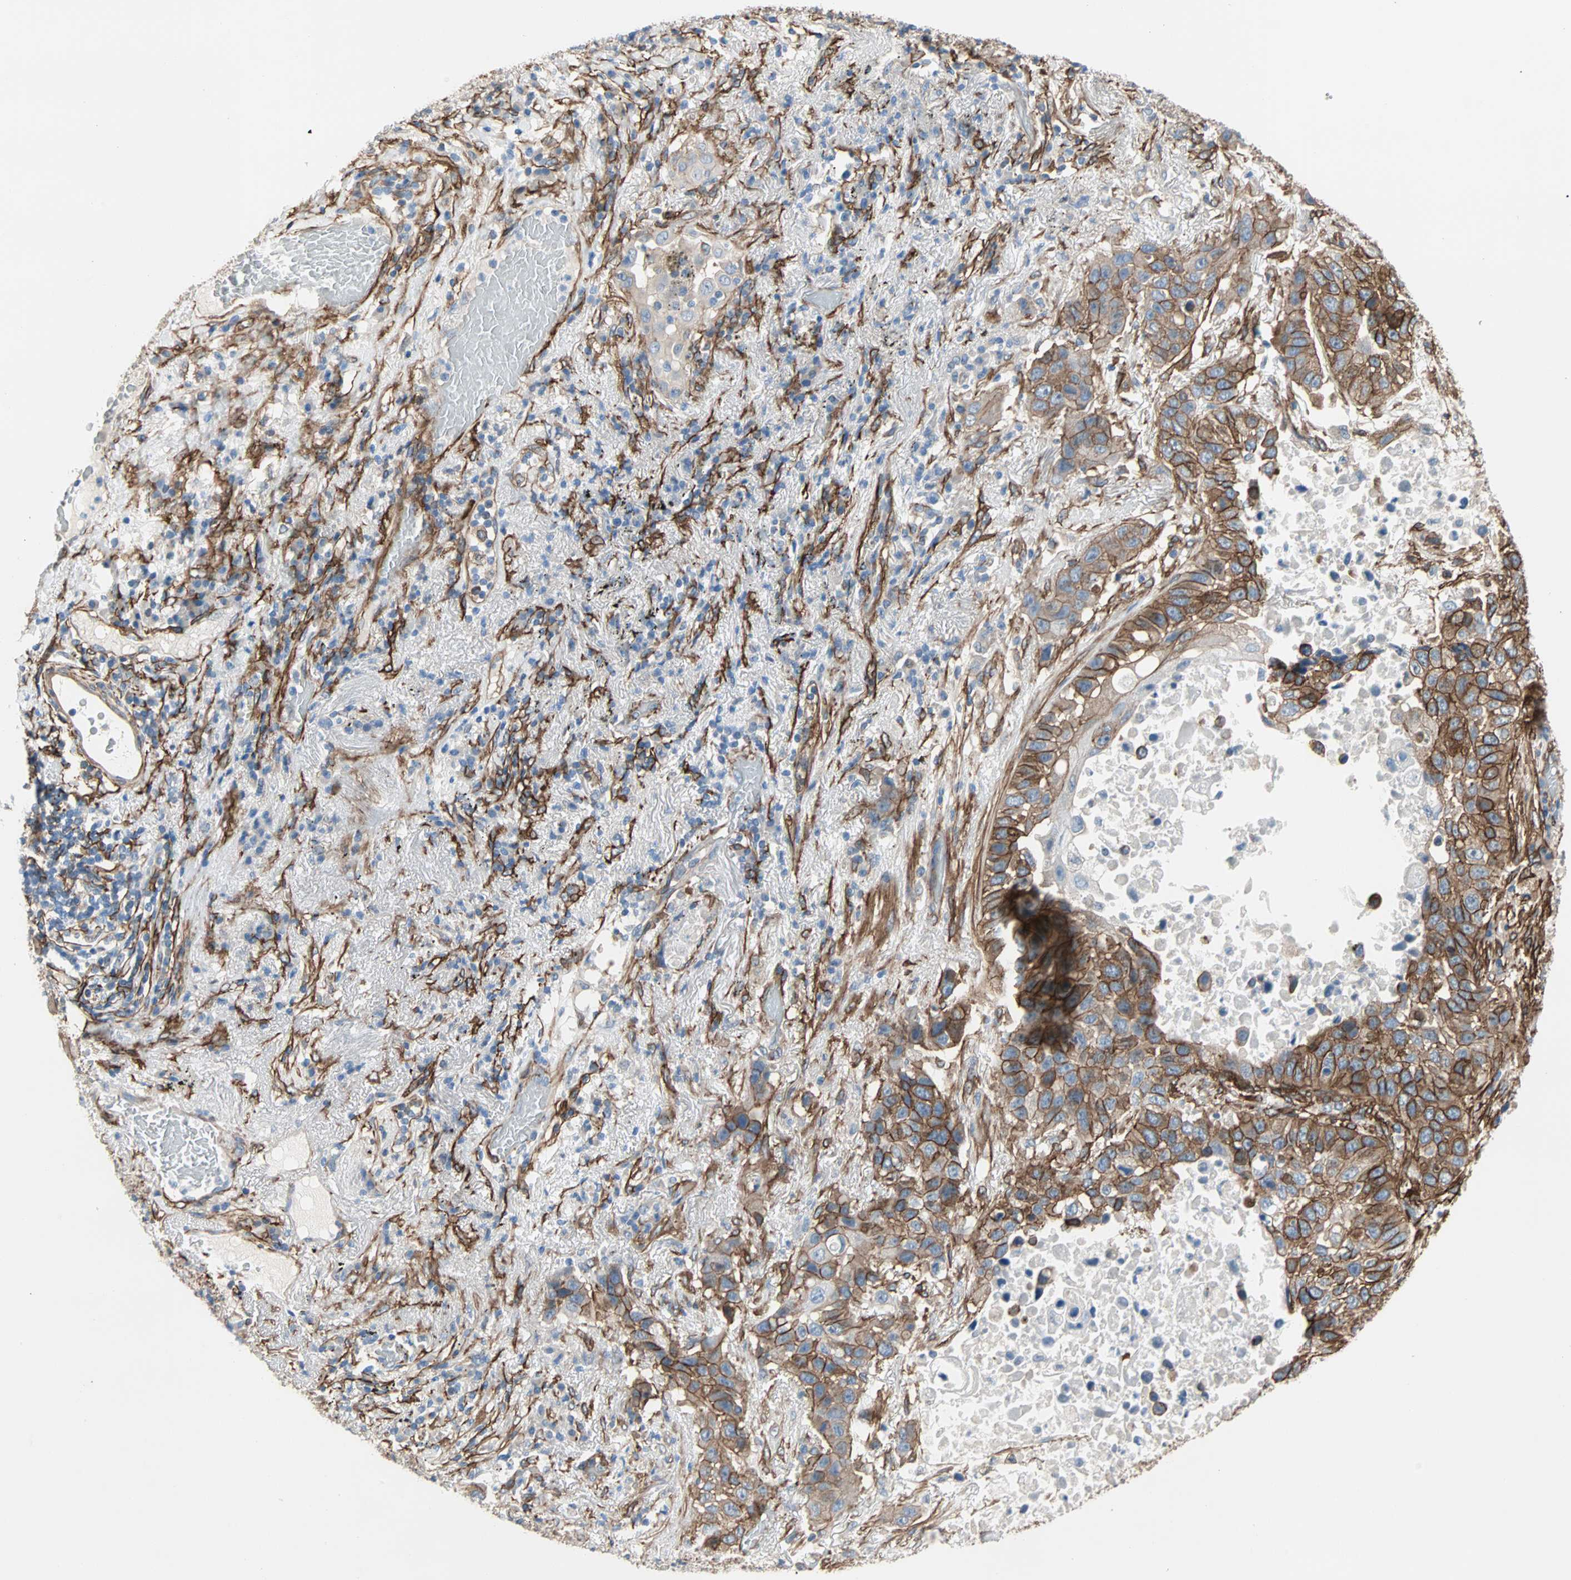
{"staining": {"intensity": "strong", "quantity": ">75%", "location": "cytoplasmic/membranous"}, "tissue": "lung cancer", "cell_type": "Tumor cells", "image_type": "cancer", "snomed": [{"axis": "morphology", "description": "Squamous cell carcinoma, NOS"}, {"axis": "topography", "description": "Lung"}], "caption": "Strong cytoplasmic/membranous positivity is seen in about >75% of tumor cells in lung squamous cell carcinoma.", "gene": "EPB41L2", "patient": {"sex": "male", "age": 57}}